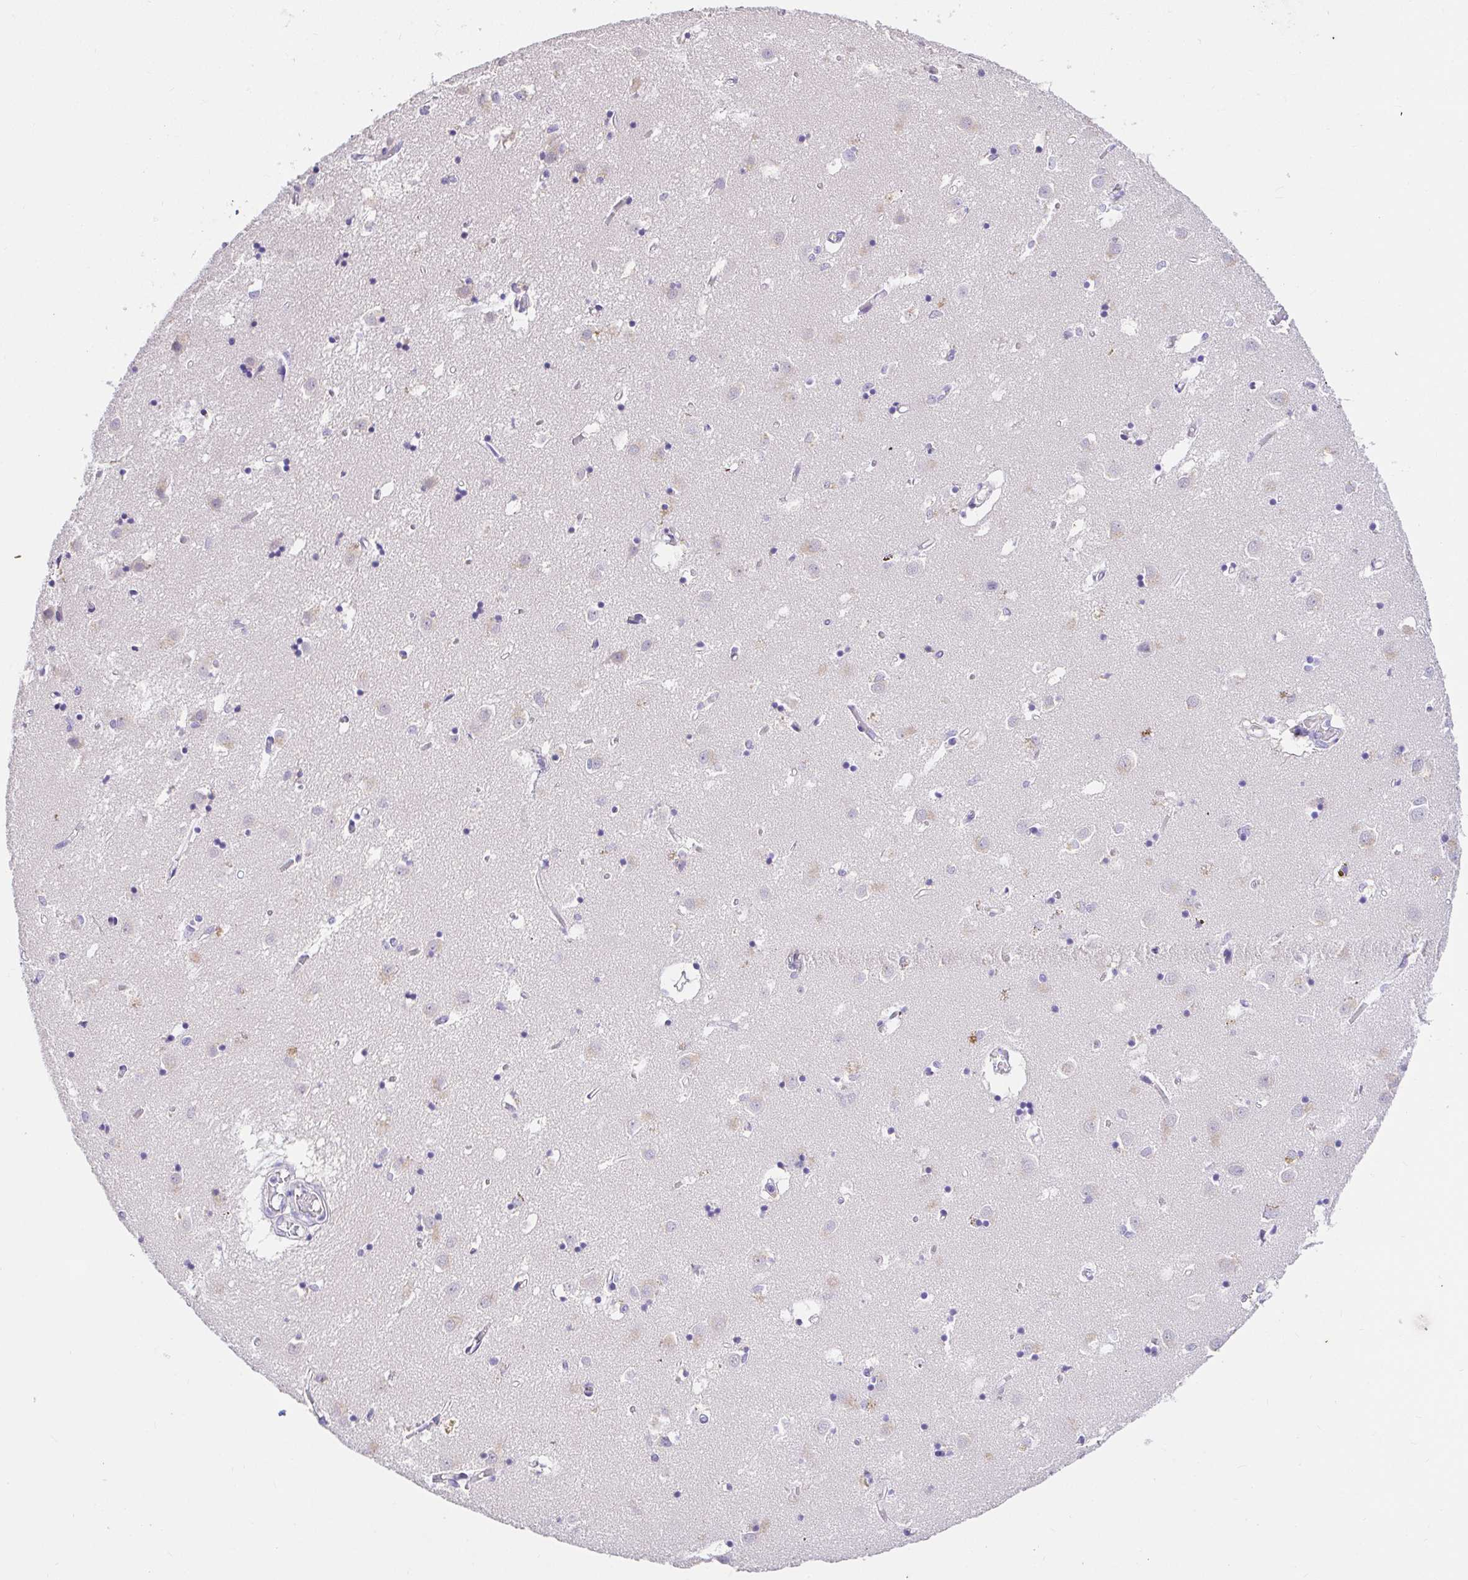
{"staining": {"intensity": "negative", "quantity": "none", "location": "none"}, "tissue": "caudate", "cell_type": "Glial cells", "image_type": "normal", "snomed": [{"axis": "morphology", "description": "Normal tissue, NOS"}, {"axis": "topography", "description": "Lateral ventricle wall"}], "caption": "Micrograph shows no significant protein expression in glial cells of unremarkable caudate. Brightfield microscopy of immunohistochemistry stained with DAB (3,3'-diaminobenzidine) (brown) and hematoxylin (blue), captured at high magnification.", "gene": "CDO1", "patient": {"sex": "male", "age": 70}}